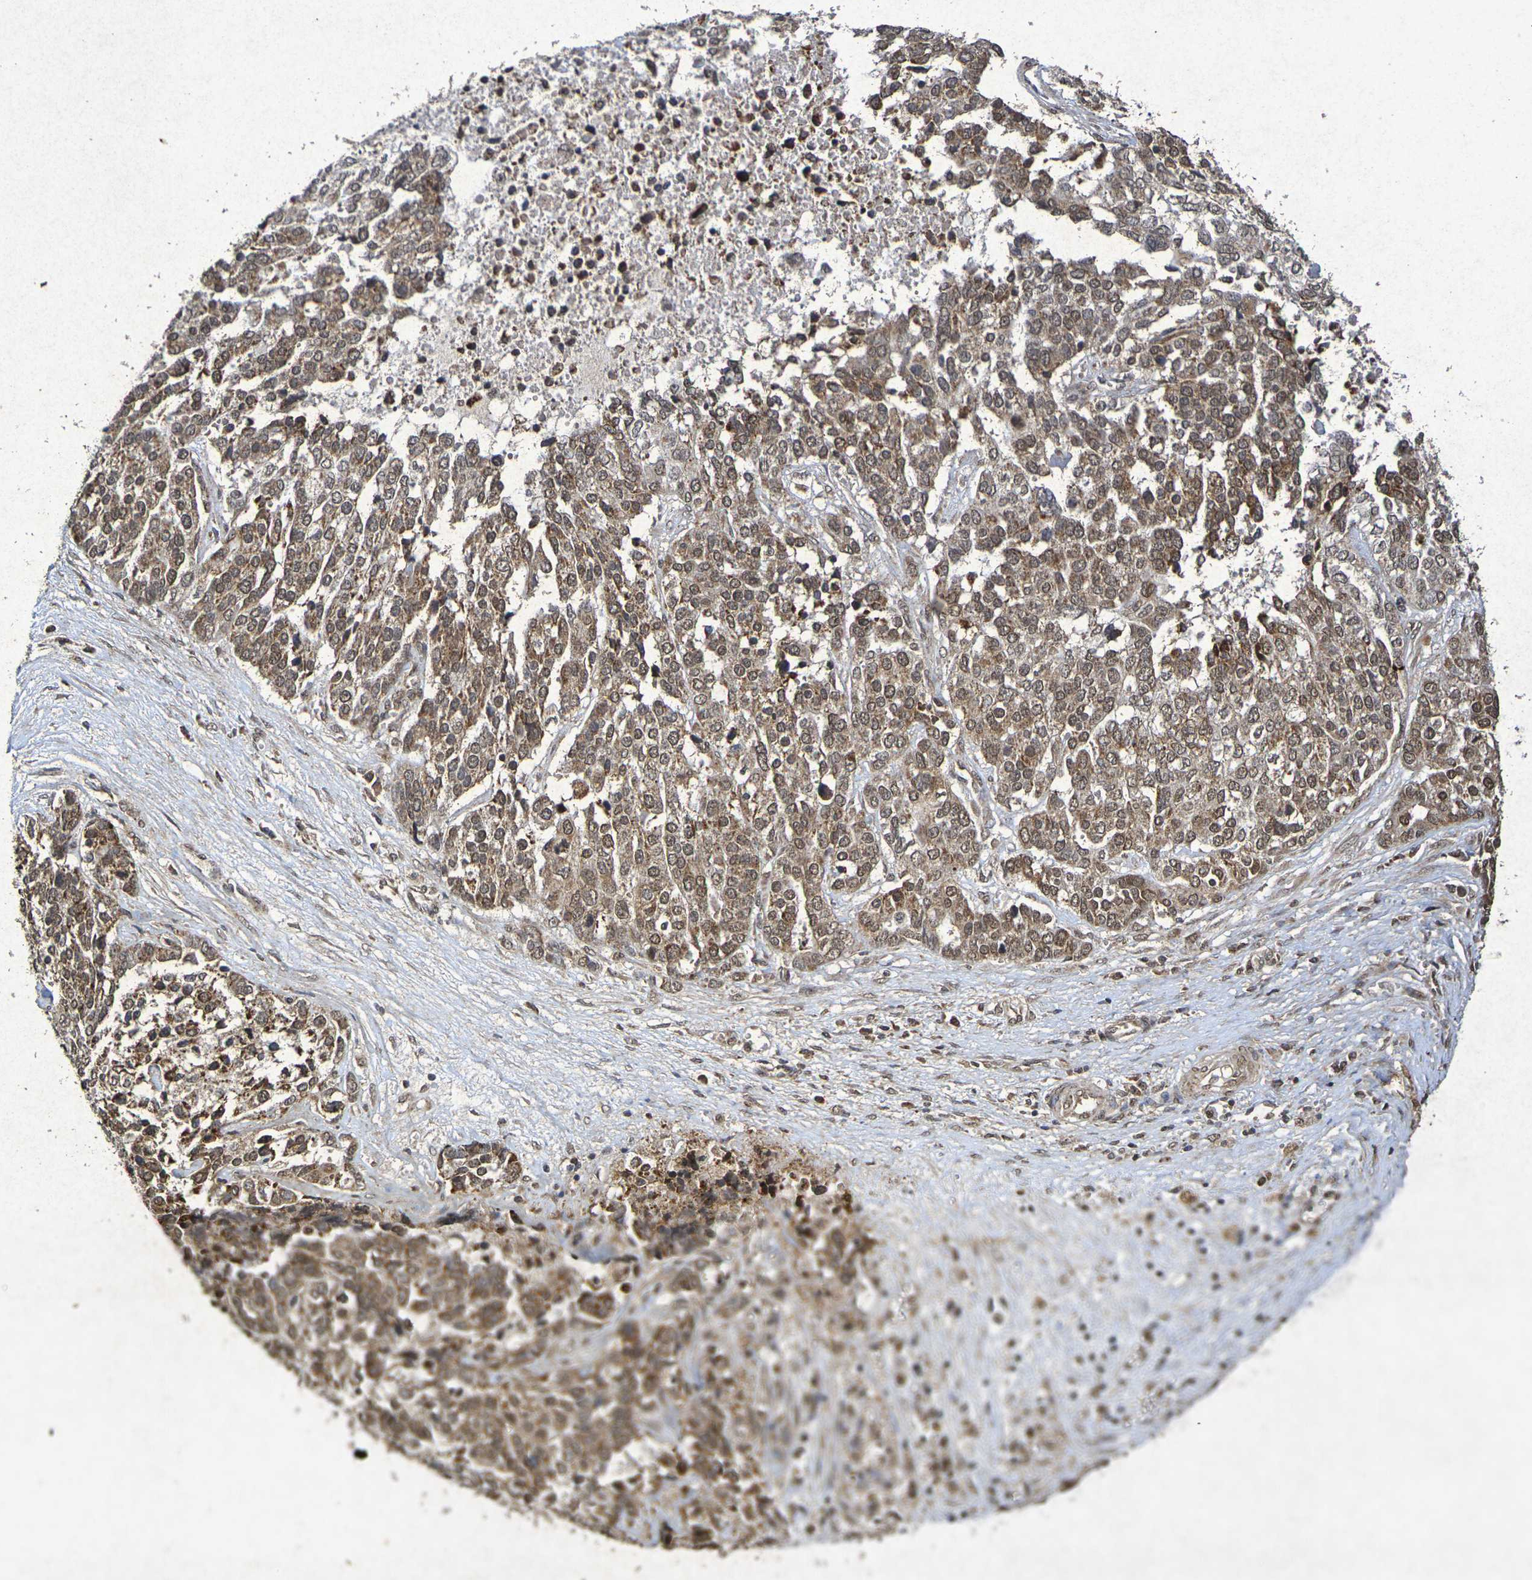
{"staining": {"intensity": "moderate", "quantity": ">75%", "location": "cytoplasmic/membranous,nuclear"}, "tissue": "ovarian cancer", "cell_type": "Tumor cells", "image_type": "cancer", "snomed": [{"axis": "morphology", "description": "Cystadenocarcinoma, serous, NOS"}, {"axis": "topography", "description": "Ovary"}], "caption": "Ovarian cancer (serous cystadenocarcinoma) tissue displays moderate cytoplasmic/membranous and nuclear positivity in approximately >75% of tumor cells, visualized by immunohistochemistry.", "gene": "GUCY1A2", "patient": {"sex": "female", "age": 44}}